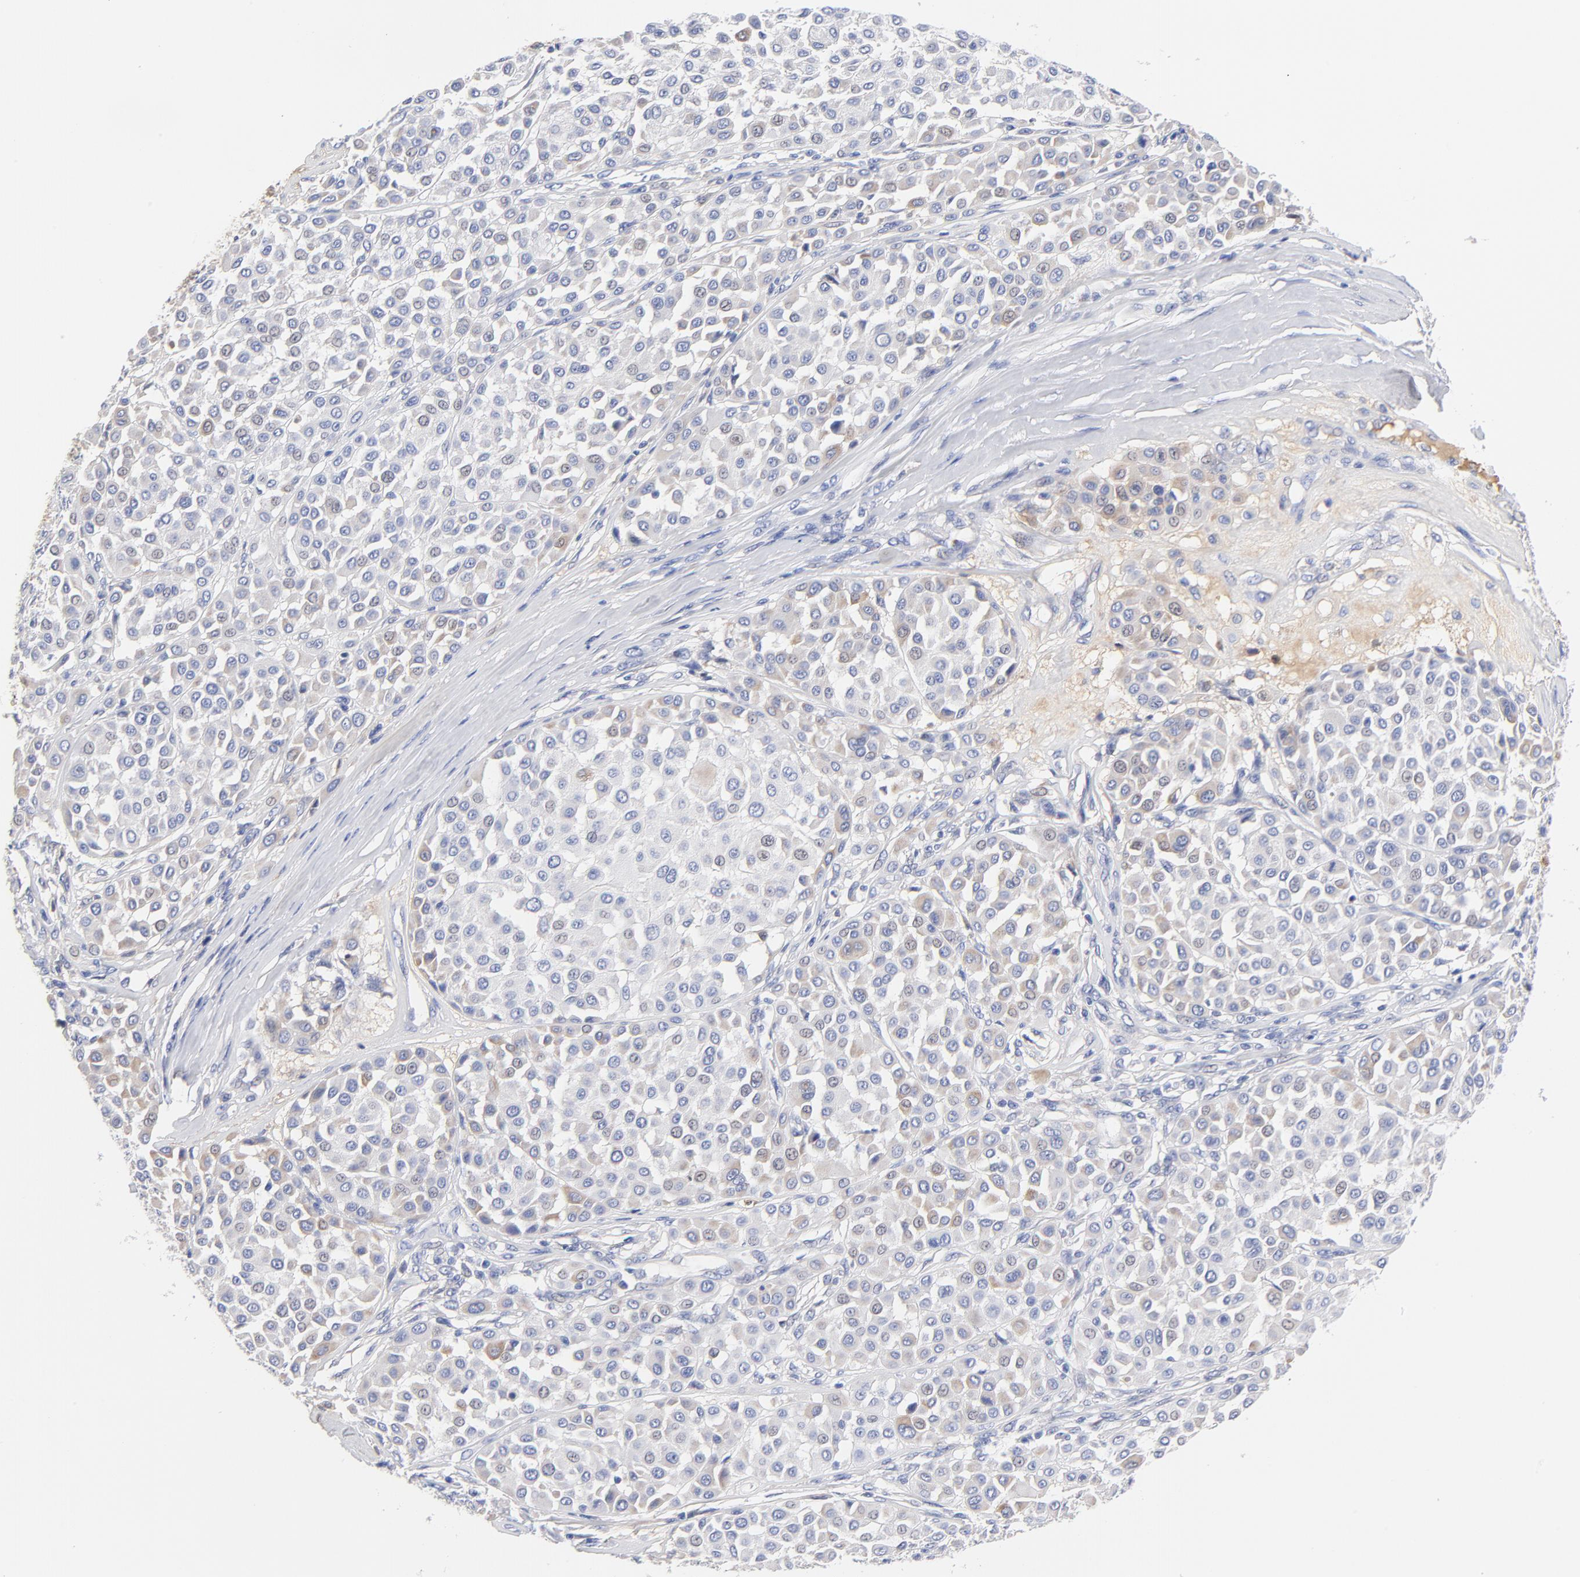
{"staining": {"intensity": "weak", "quantity": "<25%", "location": "cytoplasmic/membranous"}, "tissue": "melanoma", "cell_type": "Tumor cells", "image_type": "cancer", "snomed": [{"axis": "morphology", "description": "Malignant melanoma, Metastatic site"}, {"axis": "topography", "description": "Soft tissue"}], "caption": "This is an immunohistochemistry micrograph of malignant melanoma (metastatic site). There is no positivity in tumor cells.", "gene": "IGLV3-10", "patient": {"sex": "male", "age": 41}}